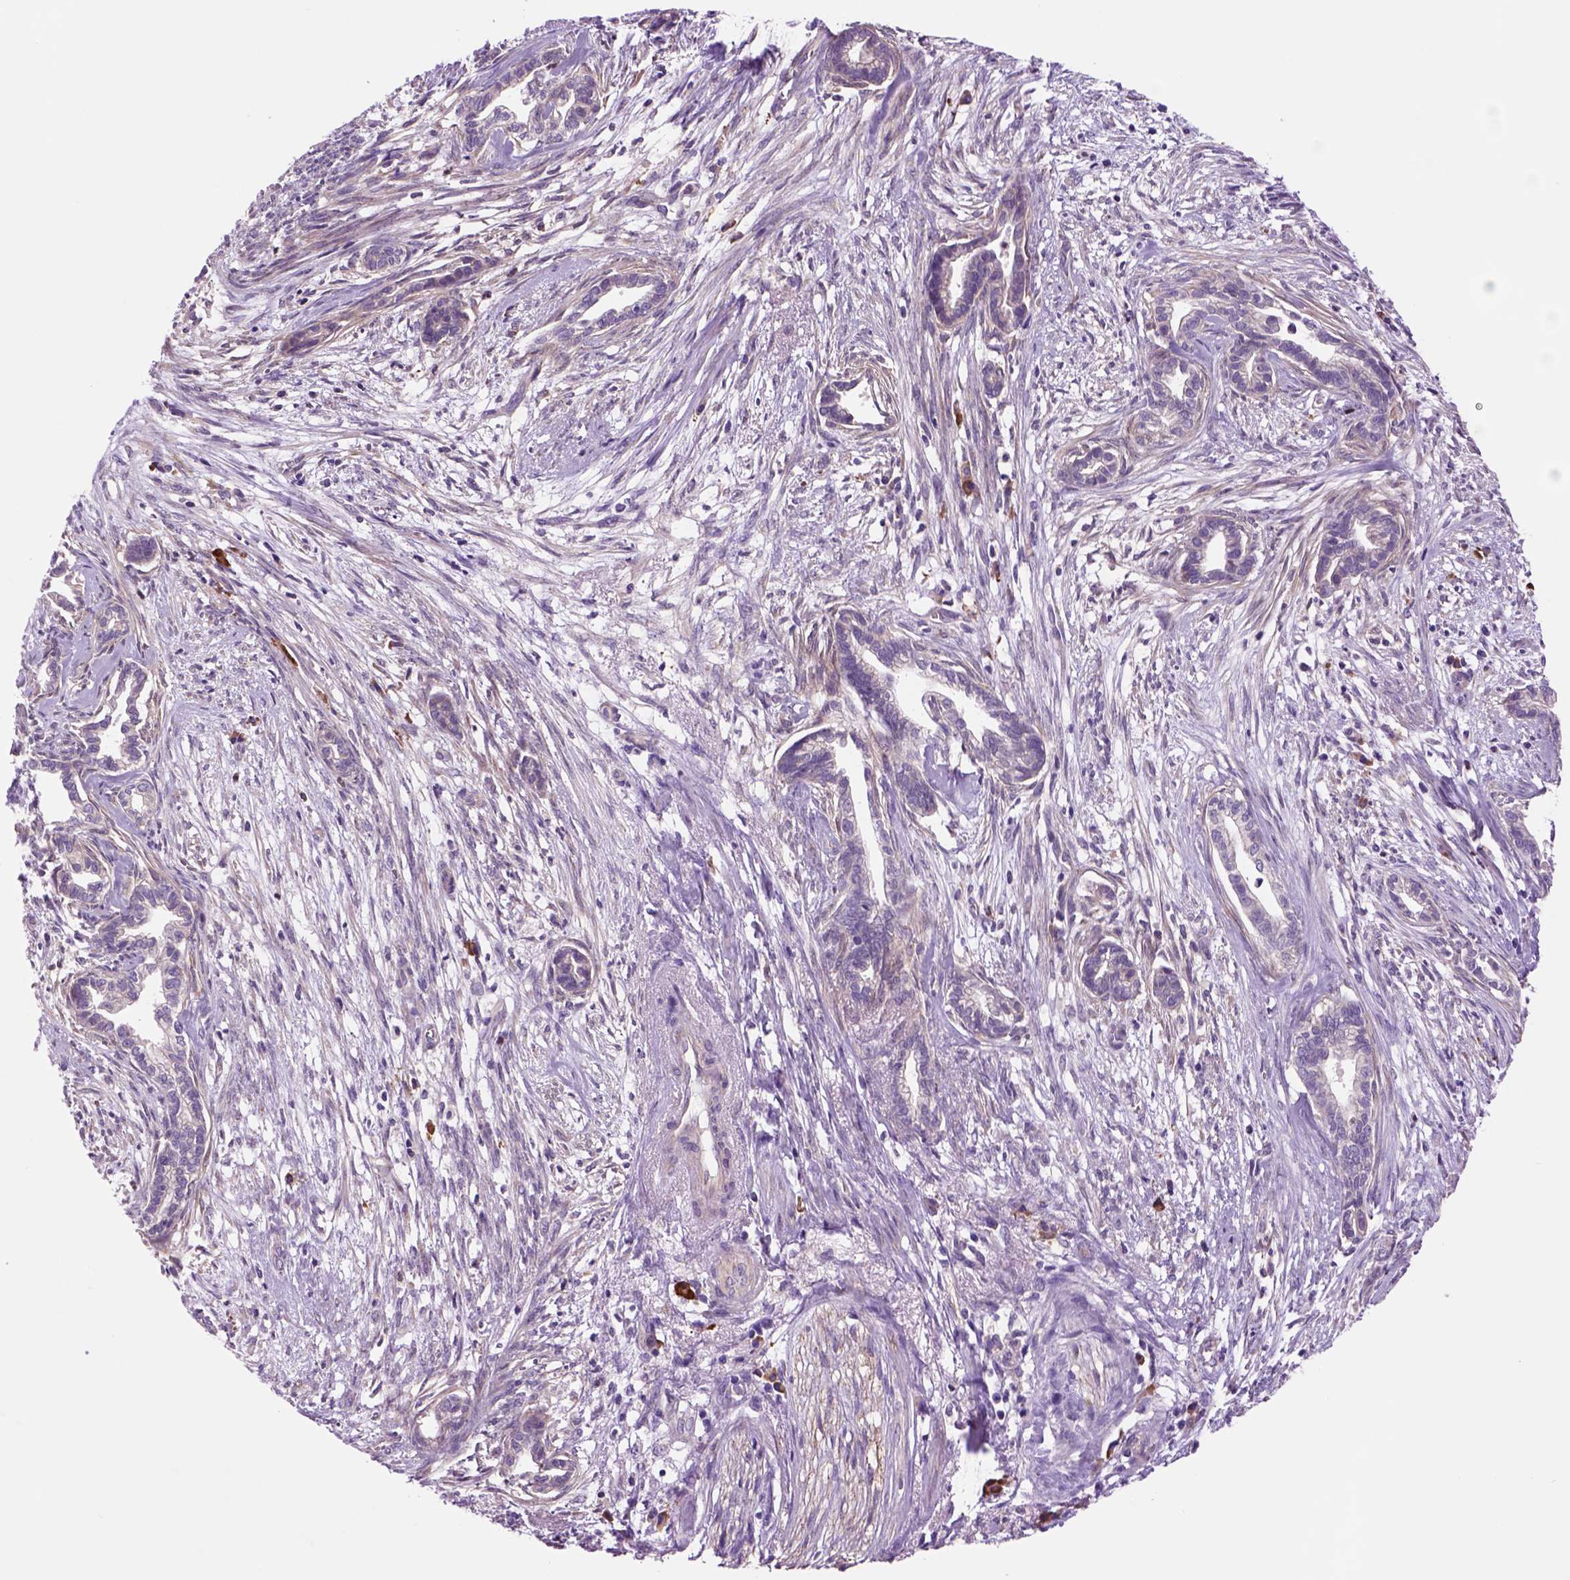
{"staining": {"intensity": "negative", "quantity": "none", "location": "none"}, "tissue": "cervical cancer", "cell_type": "Tumor cells", "image_type": "cancer", "snomed": [{"axis": "morphology", "description": "Adenocarcinoma, NOS"}, {"axis": "topography", "description": "Cervix"}], "caption": "An immunohistochemistry histopathology image of cervical adenocarcinoma is shown. There is no staining in tumor cells of cervical adenocarcinoma. (Stains: DAB (3,3'-diaminobenzidine) IHC with hematoxylin counter stain, Microscopy: brightfield microscopy at high magnification).", "gene": "PIAS3", "patient": {"sex": "female", "age": 62}}